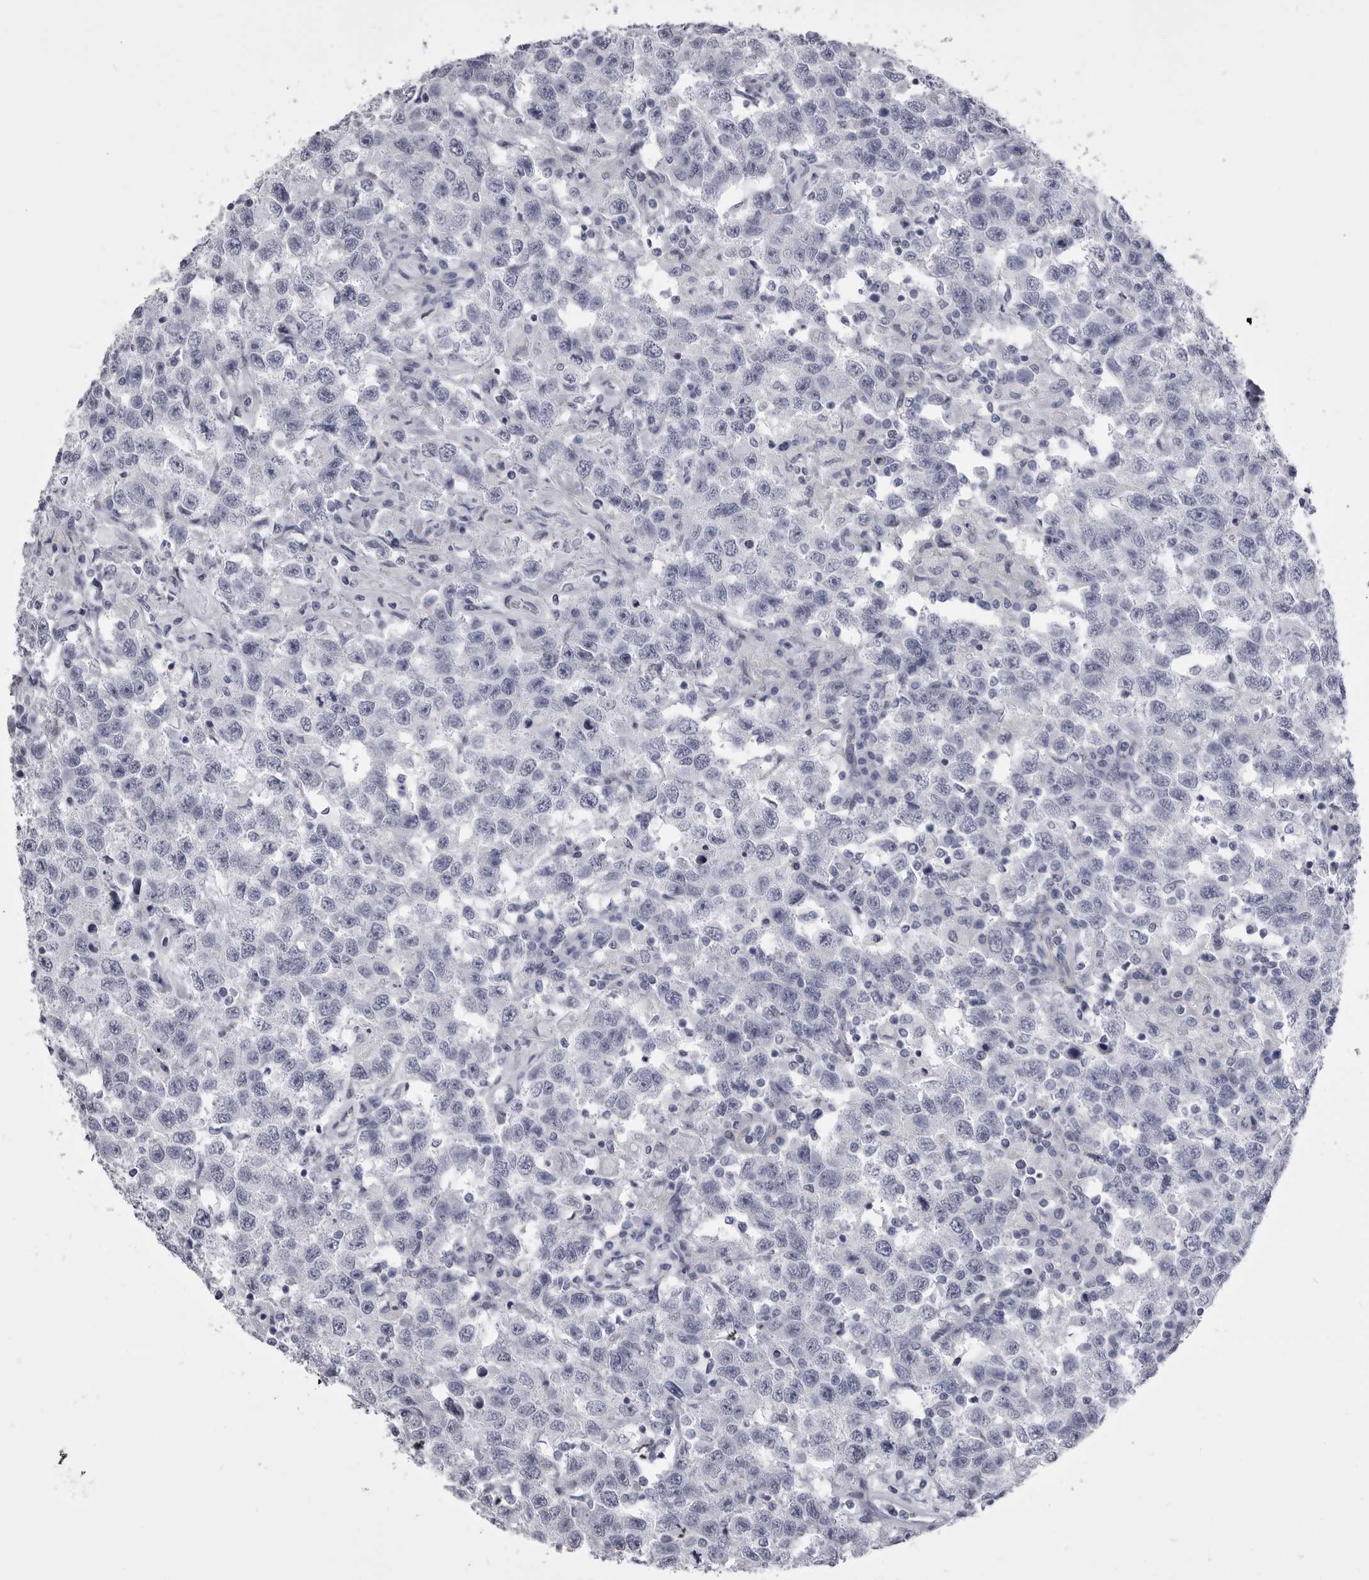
{"staining": {"intensity": "negative", "quantity": "none", "location": "none"}, "tissue": "testis cancer", "cell_type": "Tumor cells", "image_type": "cancer", "snomed": [{"axis": "morphology", "description": "Seminoma, NOS"}, {"axis": "topography", "description": "Testis"}], "caption": "This is an IHC image of human seminoma (testis). There is no positivity in tumor cells.", "gene": "ANK2", "patient": {"sex": "male", "age": 41}}